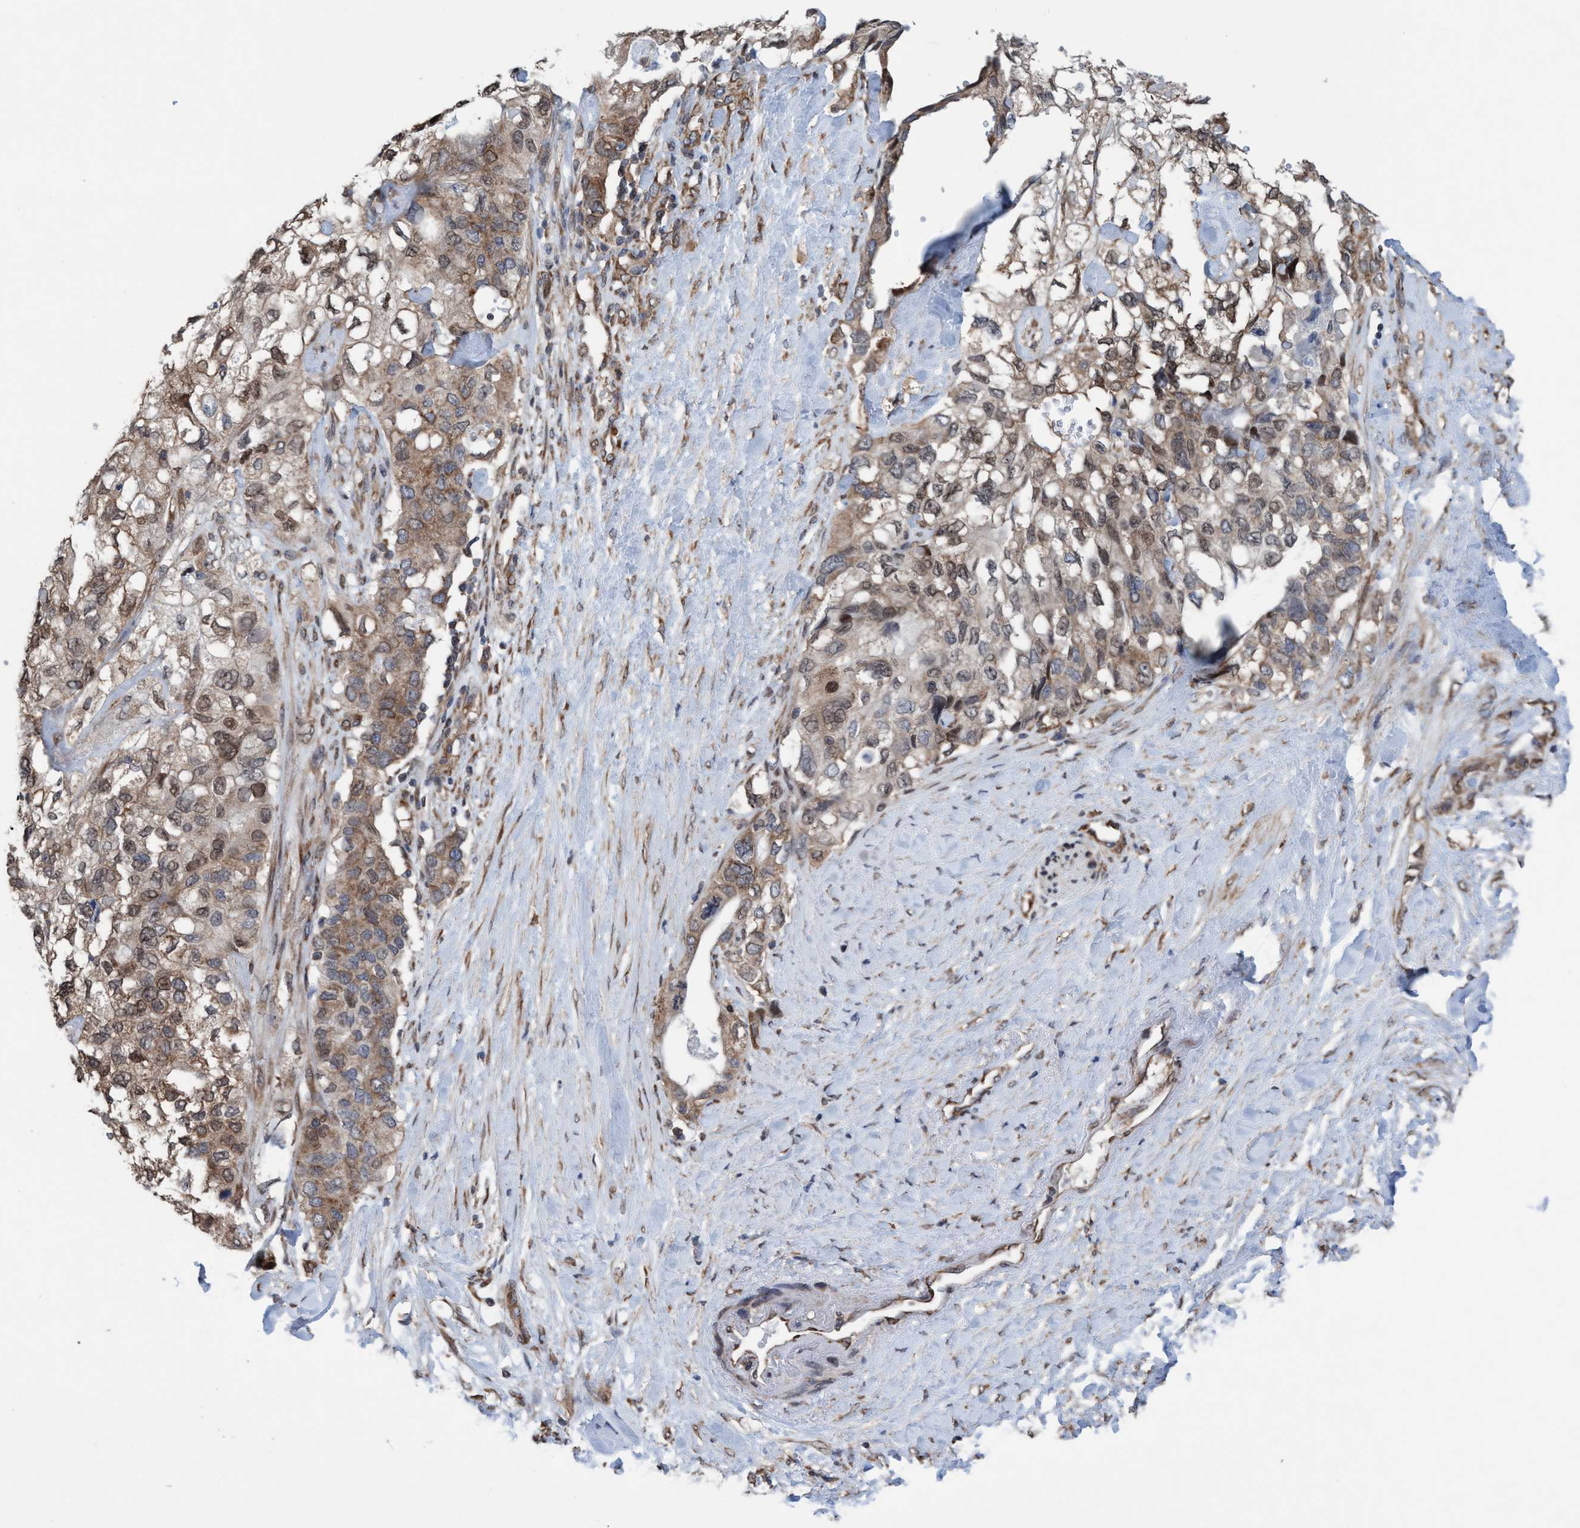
{"staining": {"intensity": "moderate", "quantity": ">75%", "location": "cytoplasmic/membranous,nuclear"}, "tissue": "pancreatic cancer", "cell_type": "Tumor cells", "image_type": "cancer", "snomed": [{"axis": "morphology", "description": "Adenocarcinoma, NOS"}, {"axis": "topography", "description": "Pancreas"}], "caption": "Pancreatic cancer (adenocarcinoma) tissue displays moderate cytoplasmic/membranous and nuclear expression in about >75% of tumor cells, visualized by immunohistochemistry.", "gene": "METAP2", "patient": {"sex": "female", "age": 56}}